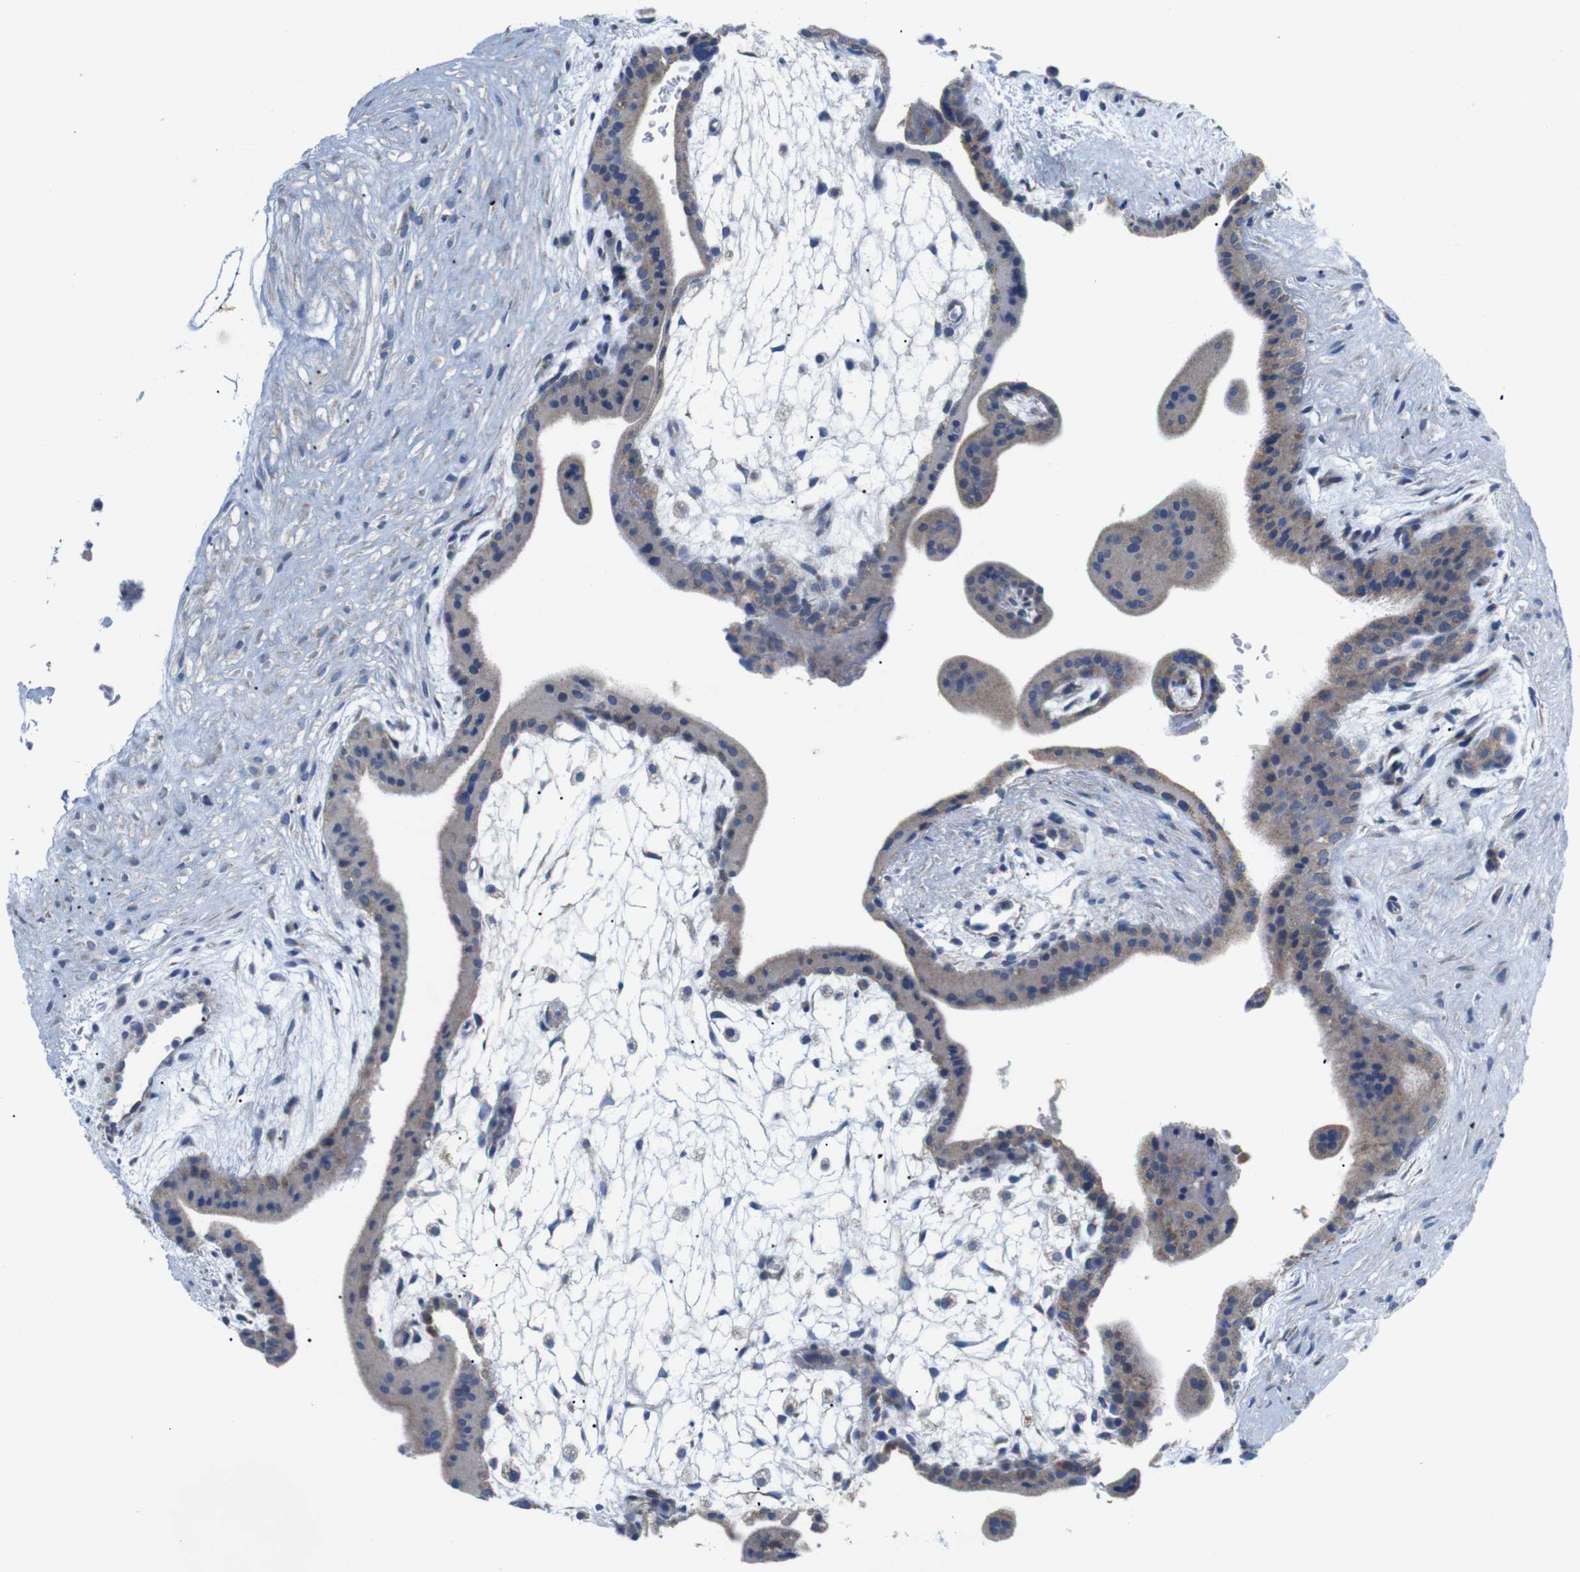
{"staining": {"intensity": "weak", "quantity": "25%-75%", "location": "cytoplasmic/membranous"}, "tissue": "placenta", "cell_type": "Trophoblastic cells", "image_type": "normal", "snomed": [{"axis": "morphology", "description": "Normal tissue, NOS"}, {"axis": "topography", "description": "Placenta"}], "caption": "High-magnification brightfield microscopy of benign placenta stained with DAB (brown) and counterstained with hematoxylin (blue). trophoblastic cells exhibit weak cytoplasmic/membranous expression is identified in about25%-75% of cells. The protein of interest is shown in brown color, while the nuclei are stained blue.", "gene": "F2RL1", "patient": {"sex": "female", "age": 35}}